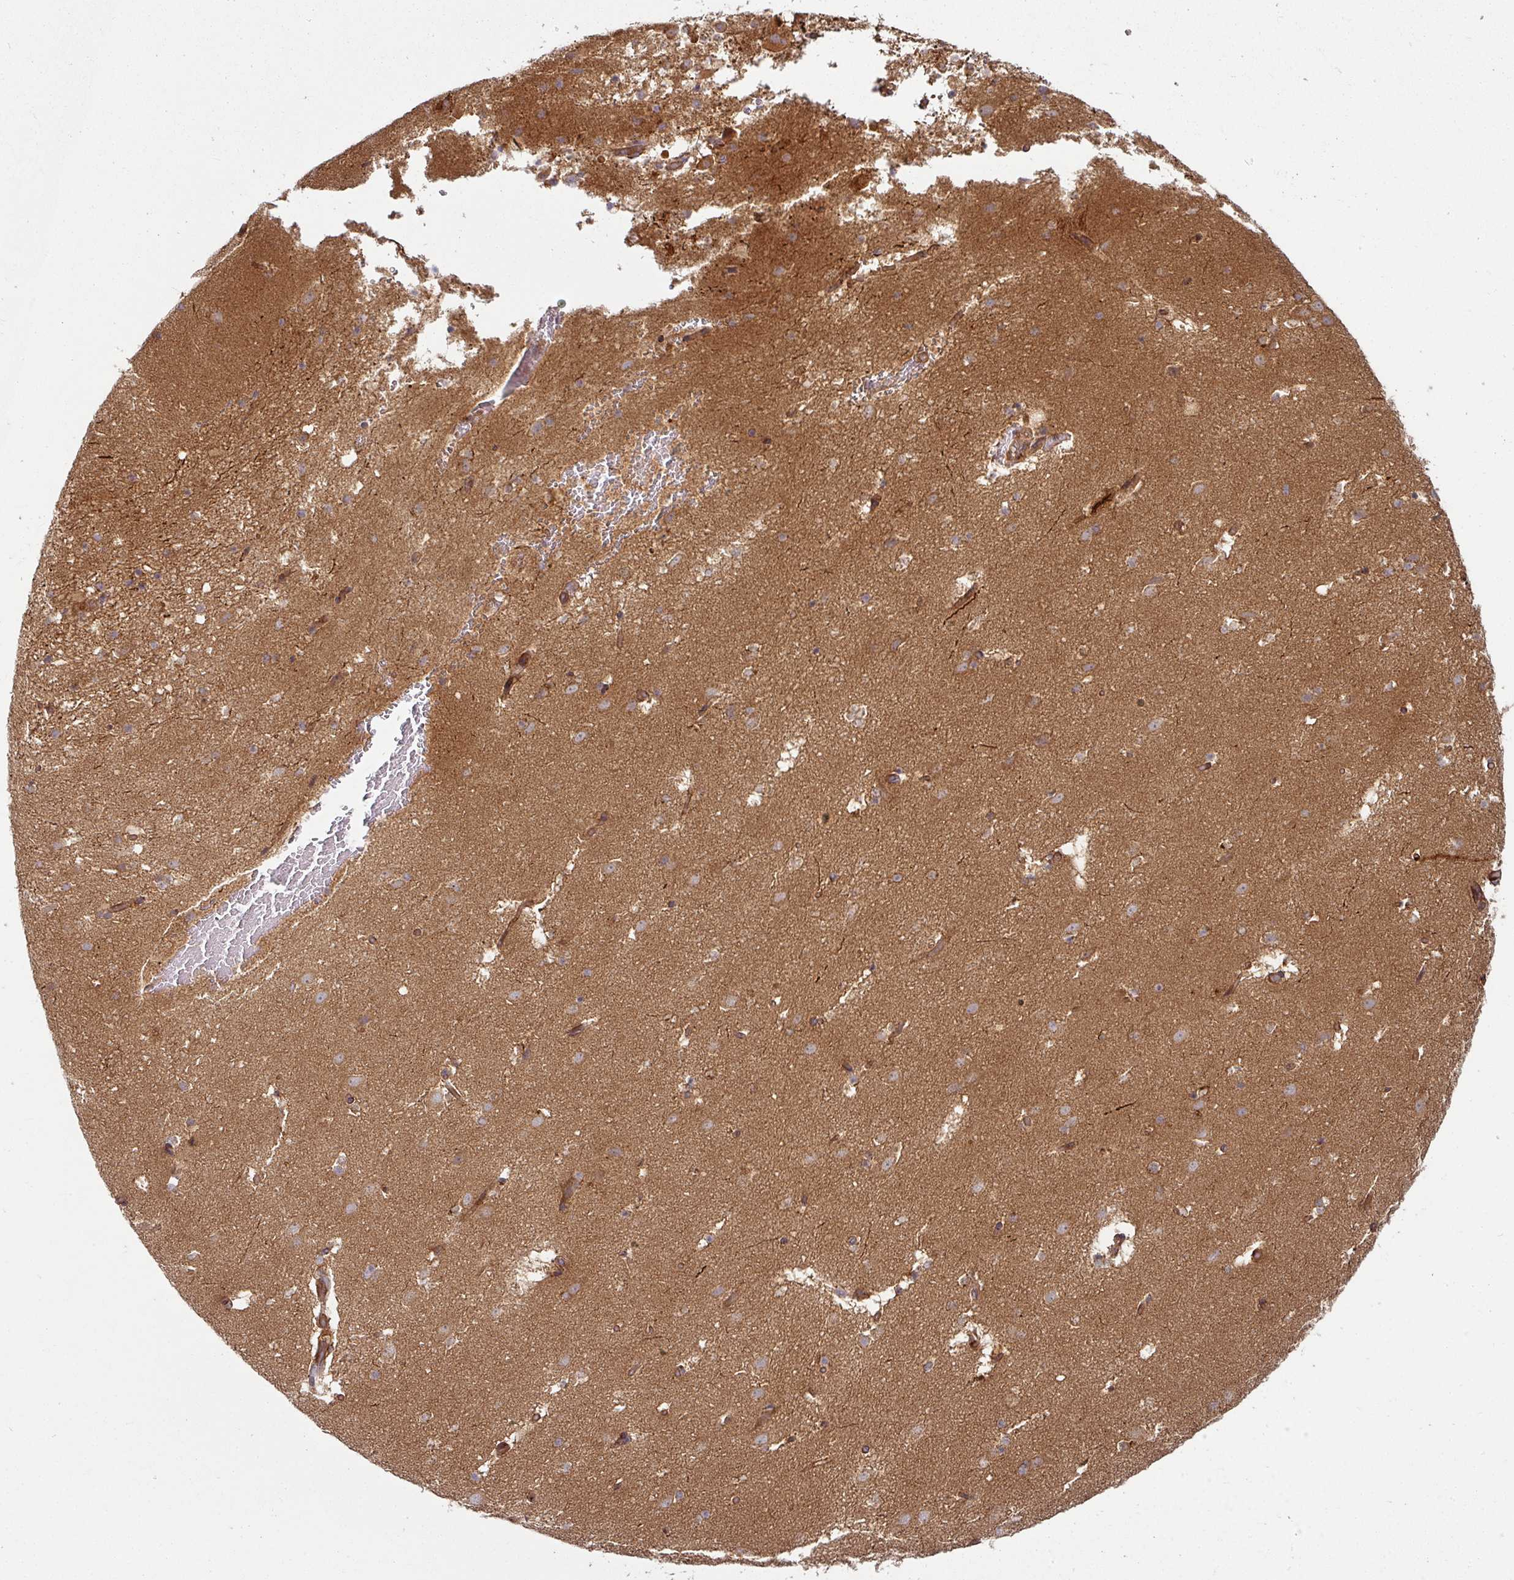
{"staining": {"intensity": "moderate", "quantity": "25%-75%", "location": "cytoplasmic/membranous"}, "tissue": "caudate", "cell_type": "Glial cells", "image_type": "normal", "snomed": [{"axis": "morphology", "description": "Normal tissue, NOS"}, {"axis": "topography", "description": "Lateral ventricle wall"}], "caption": "Unremarkable caudate displays moderate cytoplasmic/membranous positivity in approximately 25%-75% of glial cells, visualized by immunohistochemistry. The protein is shown in brown color, while the nuclei are stained blue.", "gene": "RAB5A", "patient": {"sex": "male", "age": 37}}